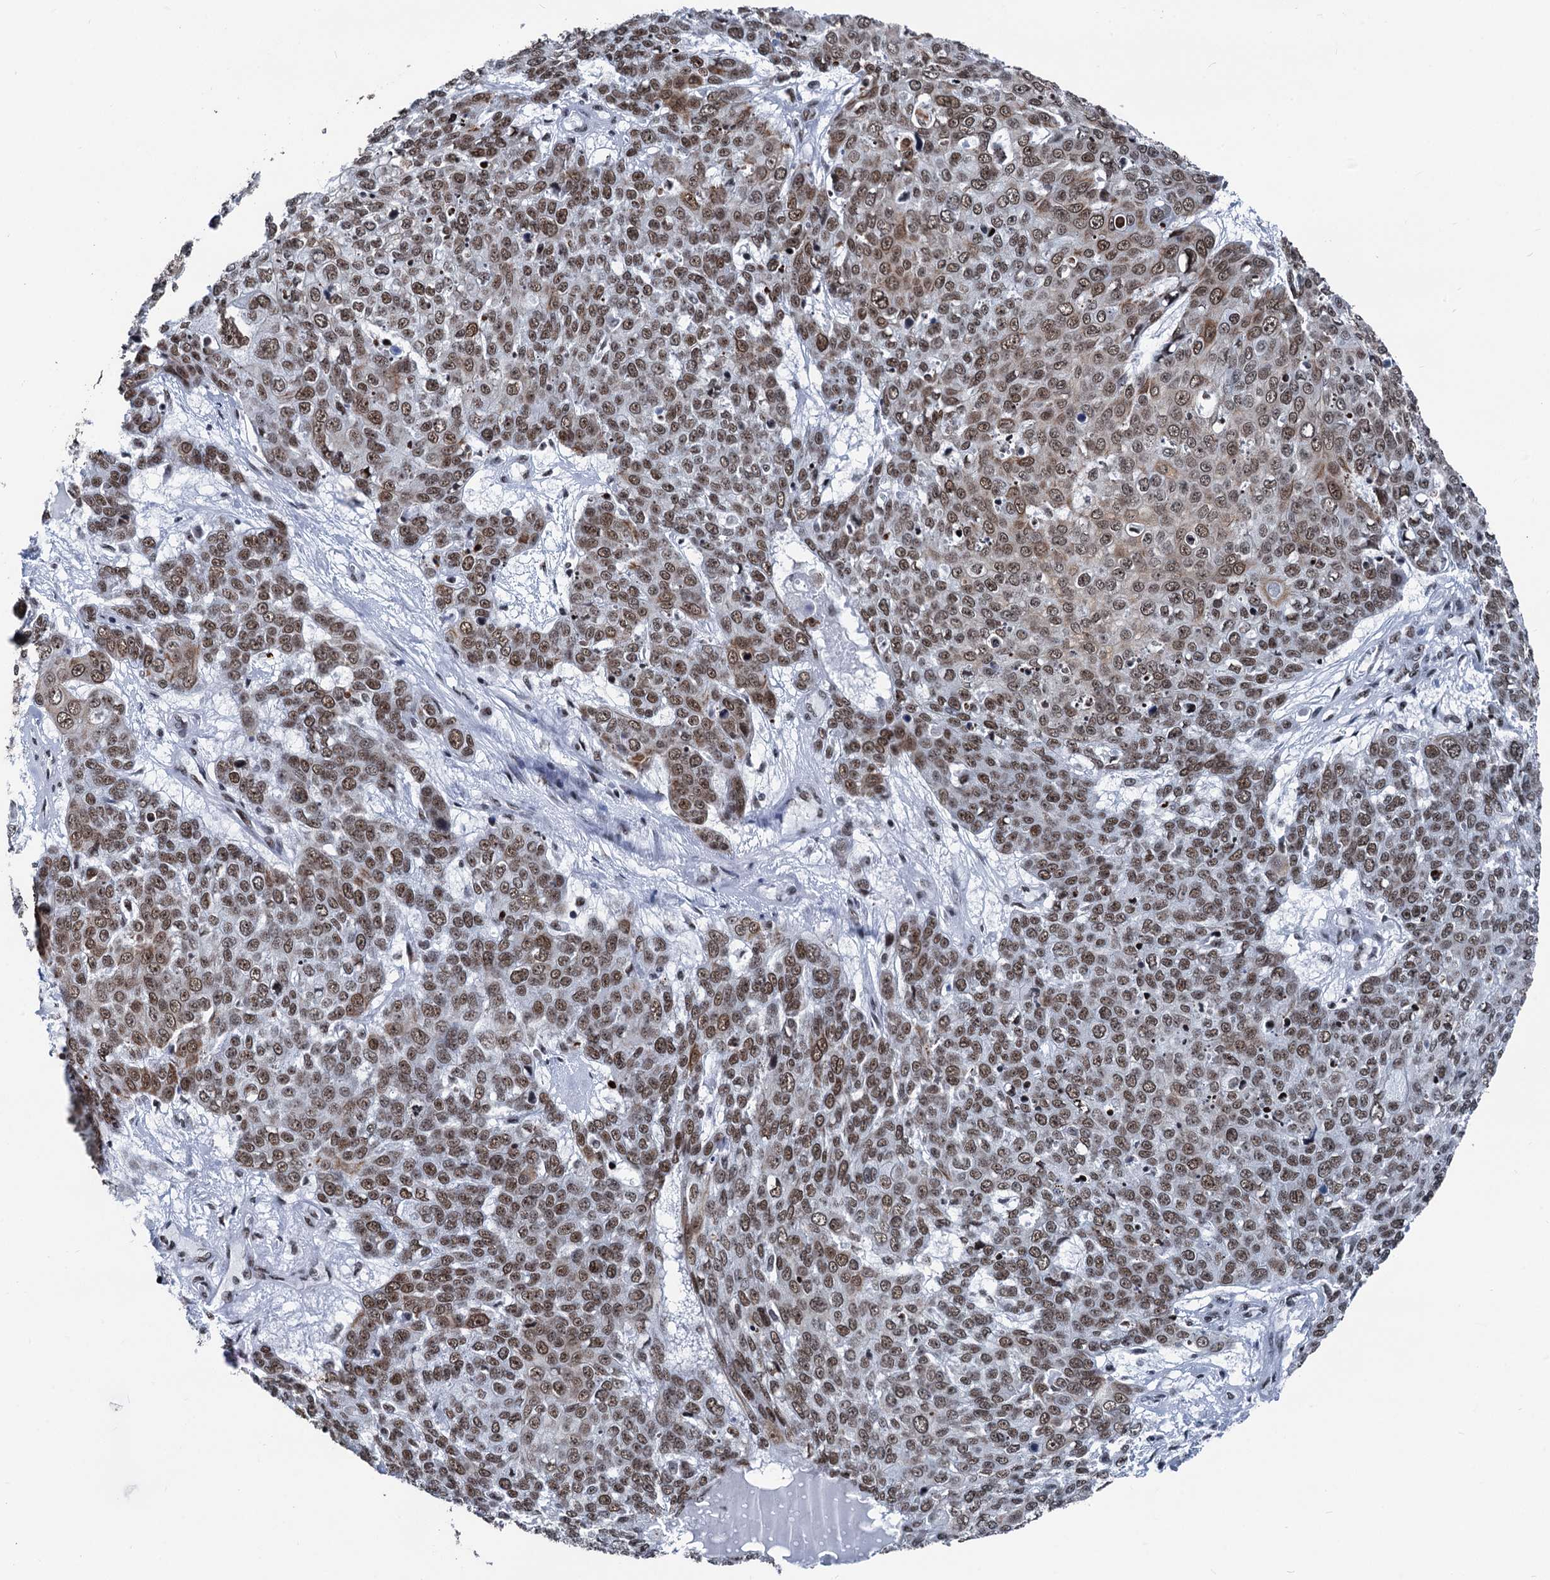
{"staining": {"intensity": "moderate", "quantity": ">75%", "location": "nuclear"}, "tissue": "skin cancer", "cell_type": "Tumor cells", "image_type": "cancer", "snomed": [{"axis": "morphology", "description": "Squamous cell carcinoma, NOS"}, {"axis": "topography", "description": "Skin"}], "caption": "Protein staining of skin squamous cell carcinoma tissue displays moderate nuclear expression in approximately >75% of tumor cells.", "gene": "DDX23", "patient": {"sex": "male", "age": 71}}